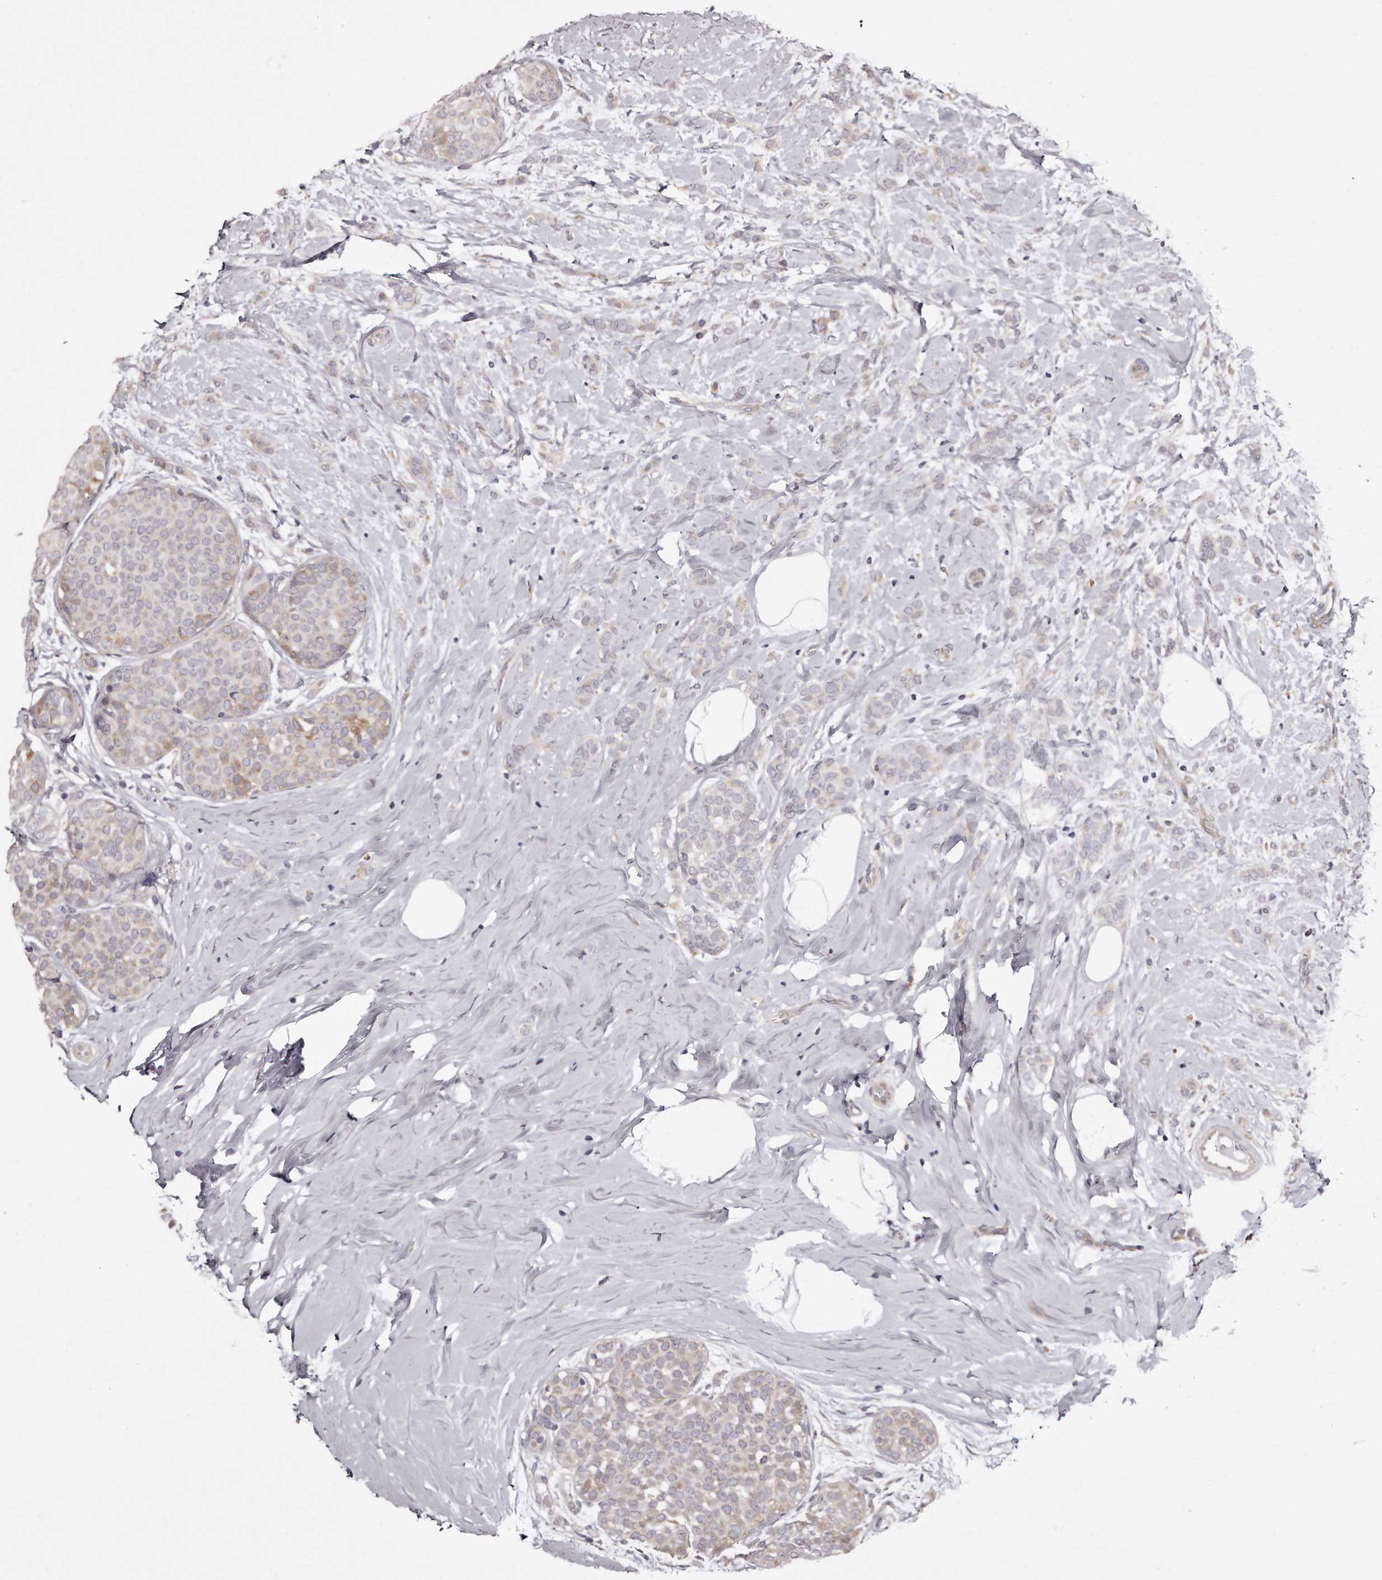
{"staining": {"intensity": "negative", "quantity": "none", "location": "none"}, "tissue": "breast cancer", "cell_type": "Tumor cells", "image_type": "cancer", "snomed": [{"axis": "morphology", "description": "Lobular carcinoma, in situ"}, {"axis": "morphology", "description": "Lobular carcinoma"}, {"axis": "topography", "description": "Breast"}], "caption": "Tumor cells are negative for protein expression in human breast cancer.", "gene": "TRAPPC14", "patient": {"sex": "female", "age": 41}}